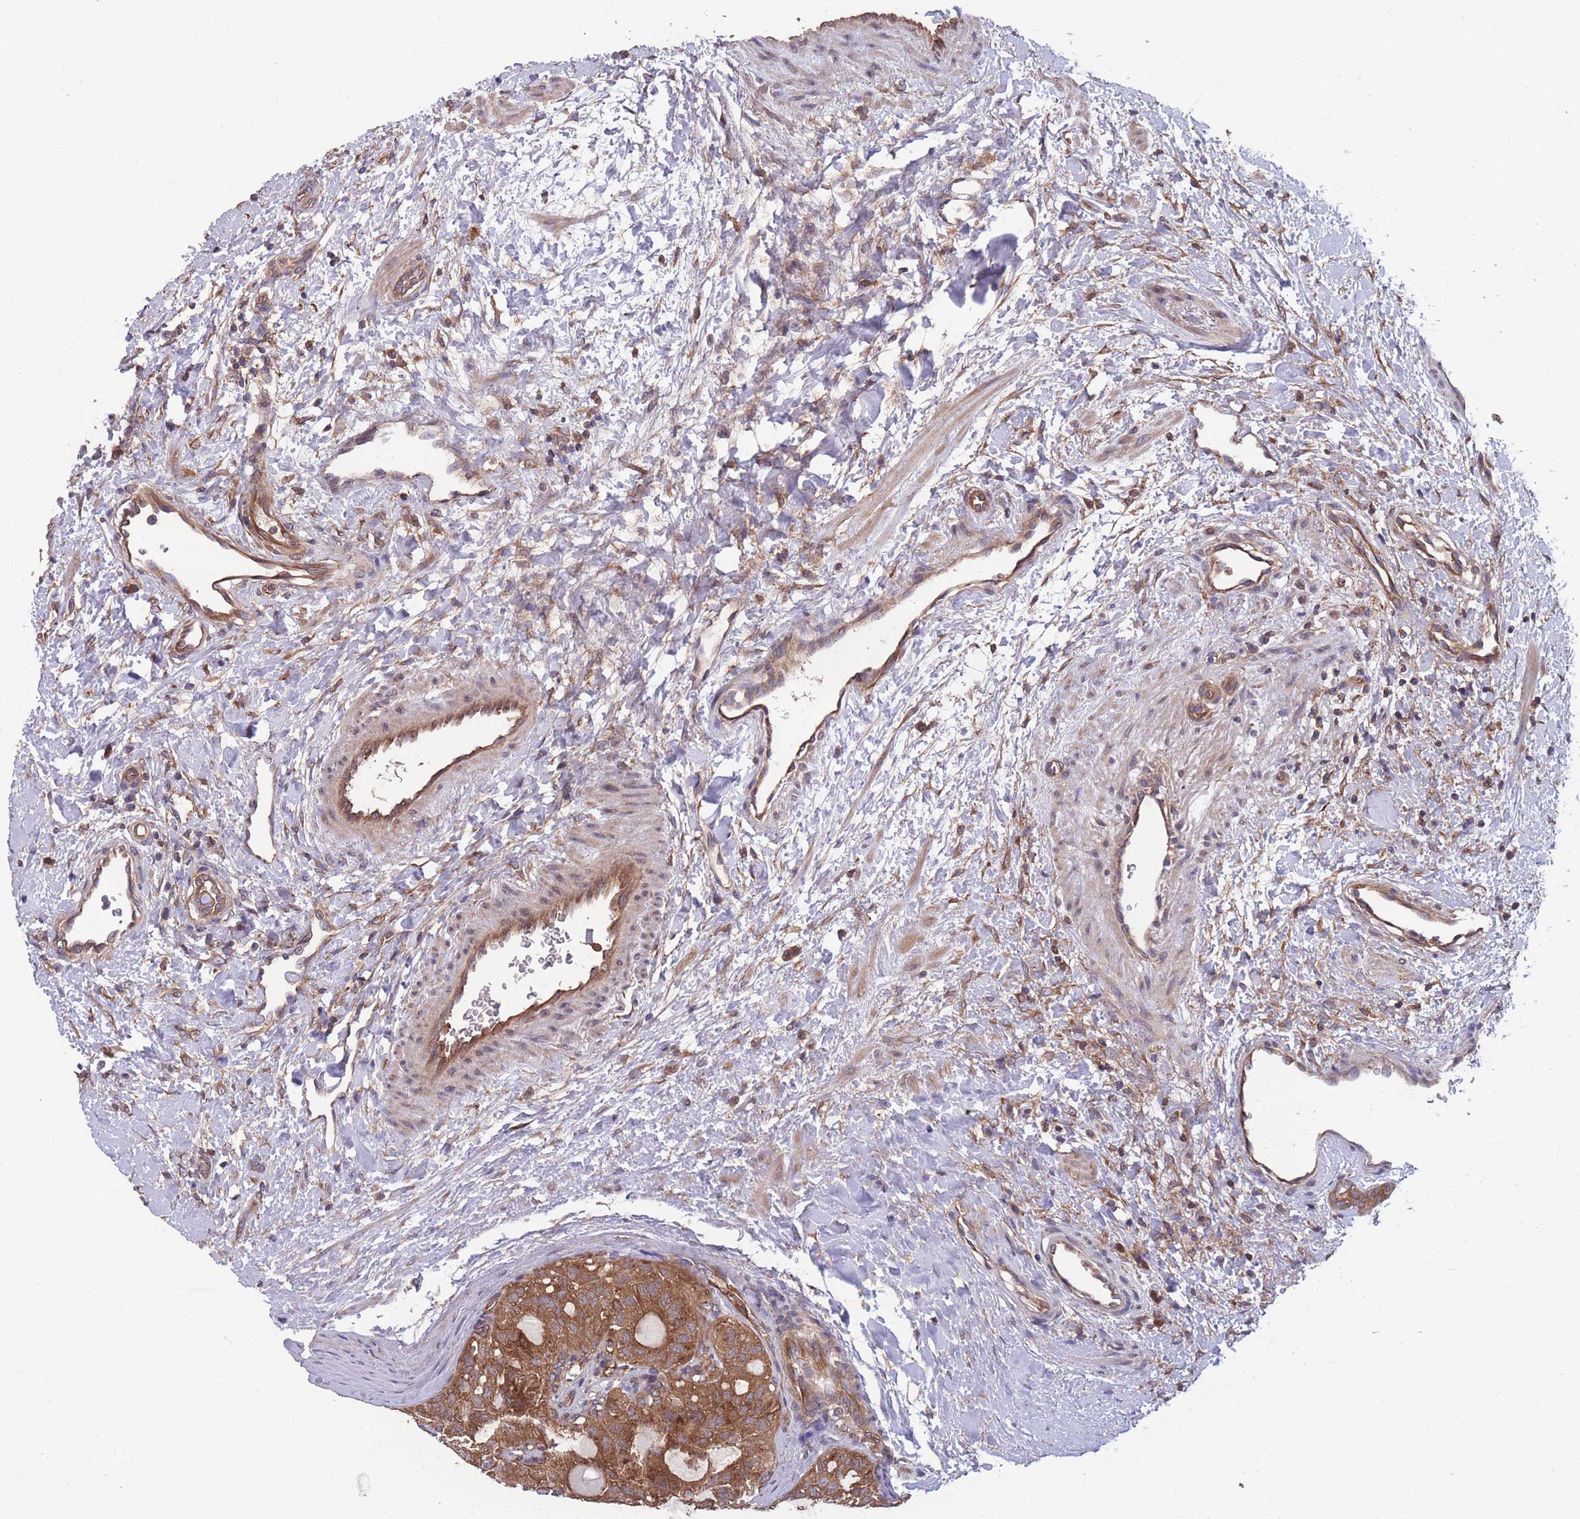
{"staining": {"intensity": "moderate", "quantity": ">75%", "location": "cytoplasmic/membranous"}, "tissue": "thyroid cancer", "cell_type": "Tumor cells", "image_type": "cancer", "snomed": [{"axis": "morphology", "description": "Follicular adenoma carcinoma, NOS"}, {"axis": "topography", "description": "Thyroid gland"}], "caption": "A histopathology image showing moderate cytoplasmic/membranous expression in about >75% of tumor cells in thyroid follicular adenoma carcinoma, as visualized by brown immunohistochemical staining.", "gene": "ZPR1", "patient": {"sex": "male", "age": 75}}